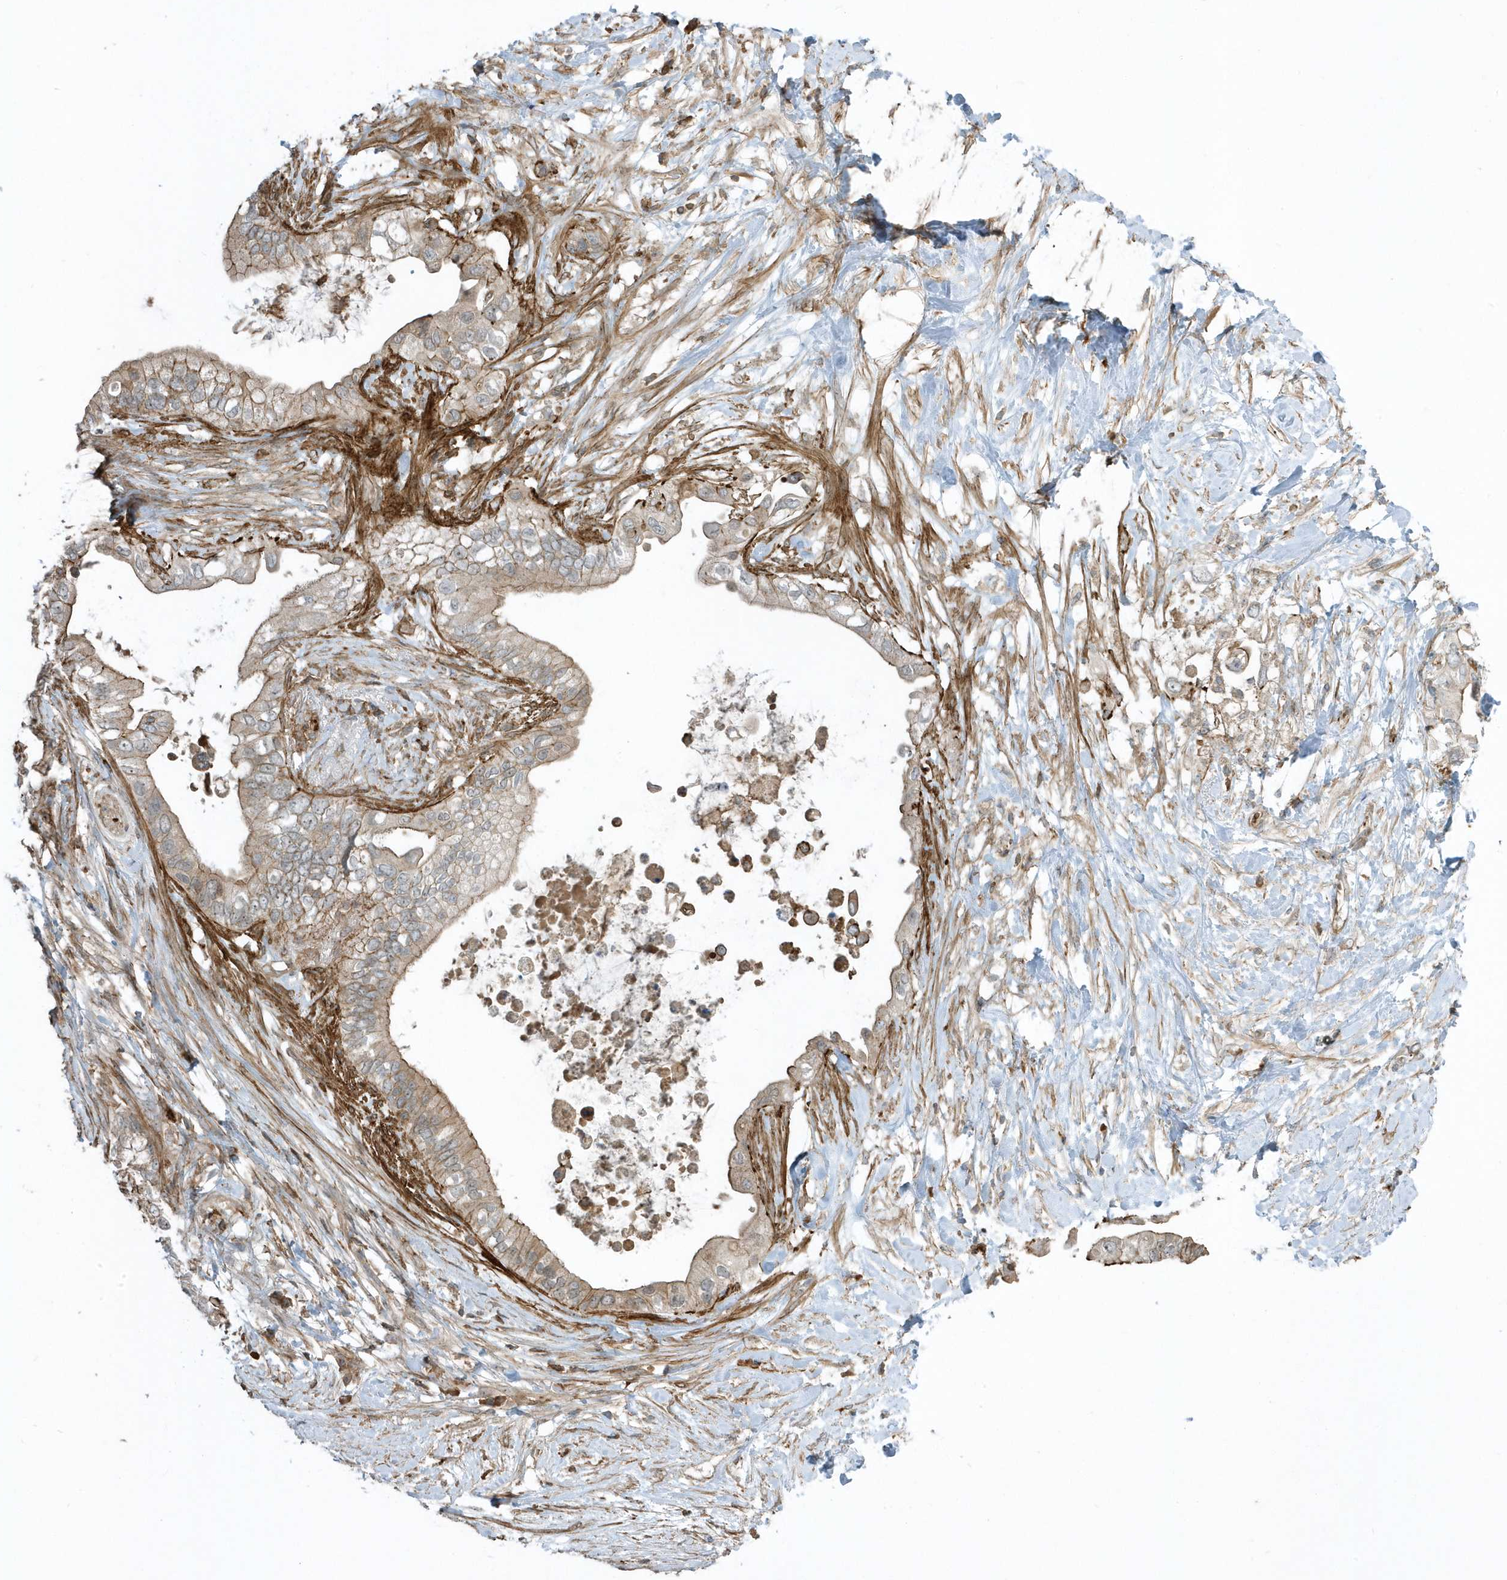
{"staining": {"intensity": "weak", "quantity": "25%-75%", "location": "cytoplasmic/membranous"}, "tissue": "pancreatic cancer", "cell_type": "Tumor cells", "image_type": "cancer", "snomed": [{"axis": "morphology", "description": "Adenocarcinoma, NOS"}, {"axis": "topography", "description": "Pancreas"}], "caption": "There is low levels of weak cytoplasmic/membranous positivity in tumor cells of pancreatic cancer, as demonstrated by immunohistochemical staining (brown color).", "gene": "ZBTB8A", "patient": {"sex": "female", "age": 56}}